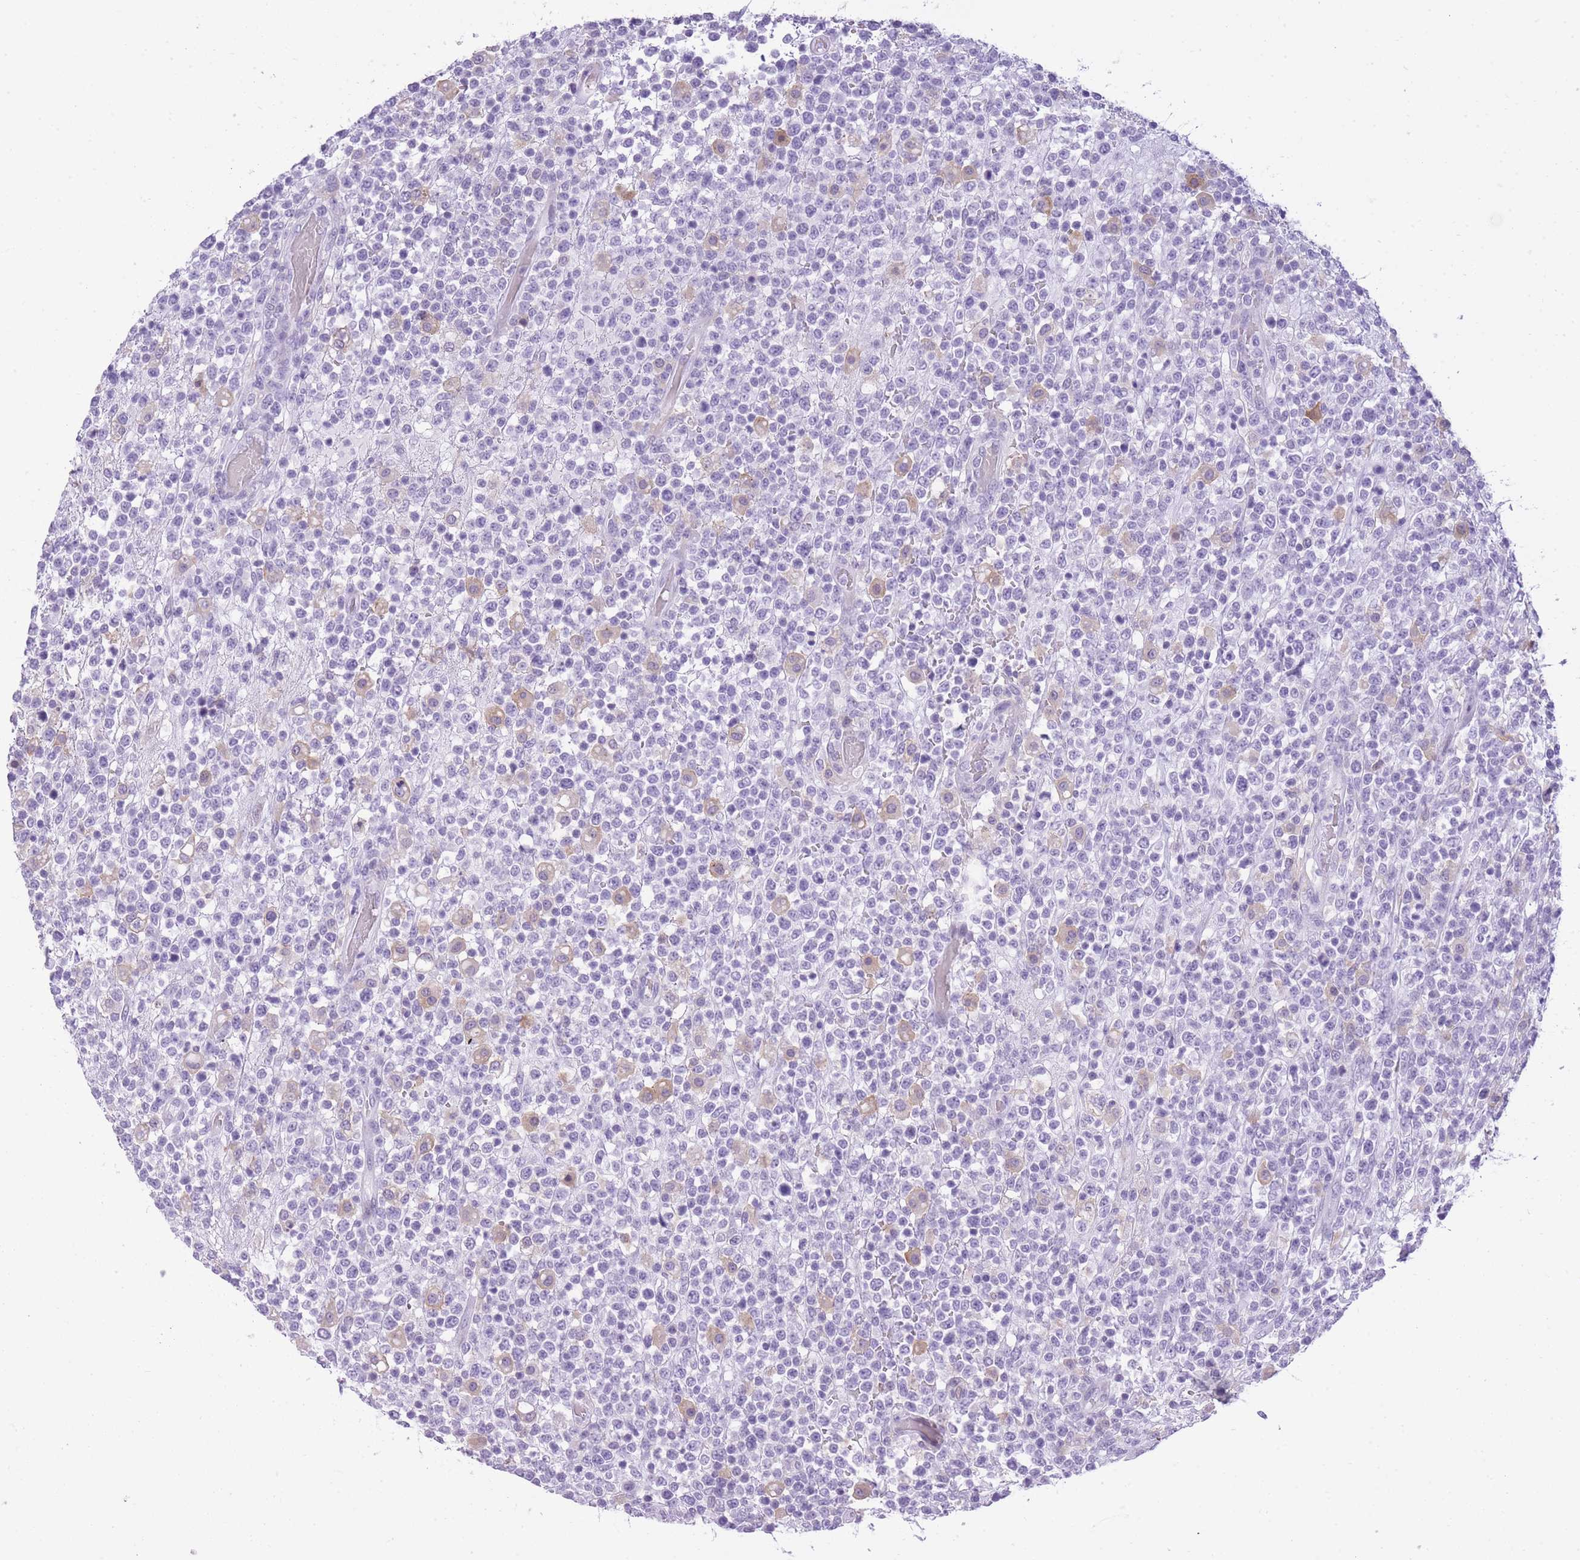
{"staining": {"intensity": "negative", "quantity": "none", "location": "none"}, "tissue": "lymphoma", "cell_type": "Tumor cells", "image_type": "cancer", "snomed": [{"axis": "morphology", "description": "Malignant lymphoma, non-Hodgkin's type, High grade"}, {"axis": "topography", "description": "Colon"}], "caption": "This photomicrograph is of lymphoma stained with IHC to label a protein in brown with the nuclei are counter-stained blue. There is no staining in tumor cells.", "gene": "RADX", "patient": {"sex": "female", "age": 53}}